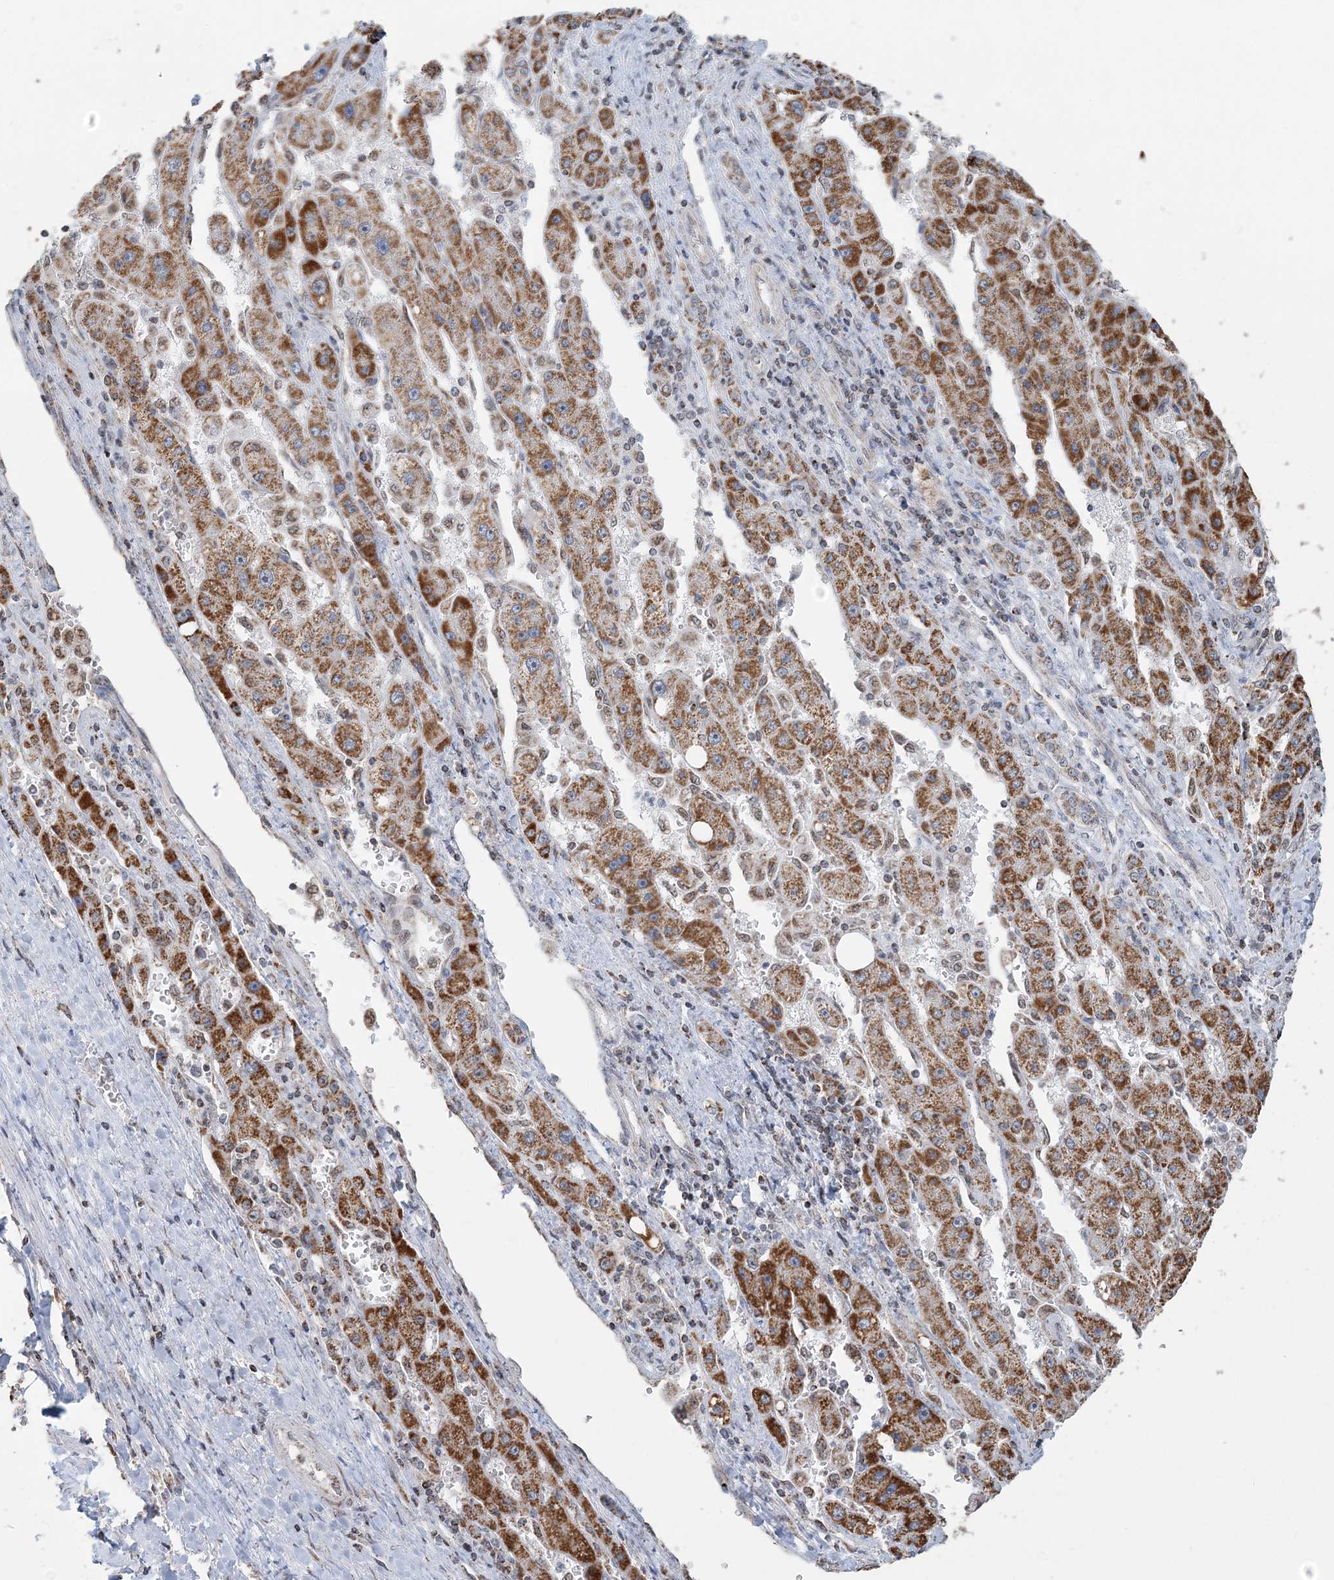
{"staining": {"intensity": "strong", "quantity": ">75%", "location": "cytoplasmic/membranous"}, "tissue": "liver cancer", "cell_type": "Tumor cells", "image_type": "cancer", "snomed": [{"axis": "morphology", "description": "Carcinoma, Hepatocellular, NOS"}, {"axis": "topography", "description": "Liver"}], "caption": "Human liver cancer (hepatocellular carcinoma) stained with a brown dye reveals strong cytoplasmic/membranous positive staining in about >75% of tumor cells.", "gene": "SUCLG1", "patient": {"sex": "female", "age": 73}}